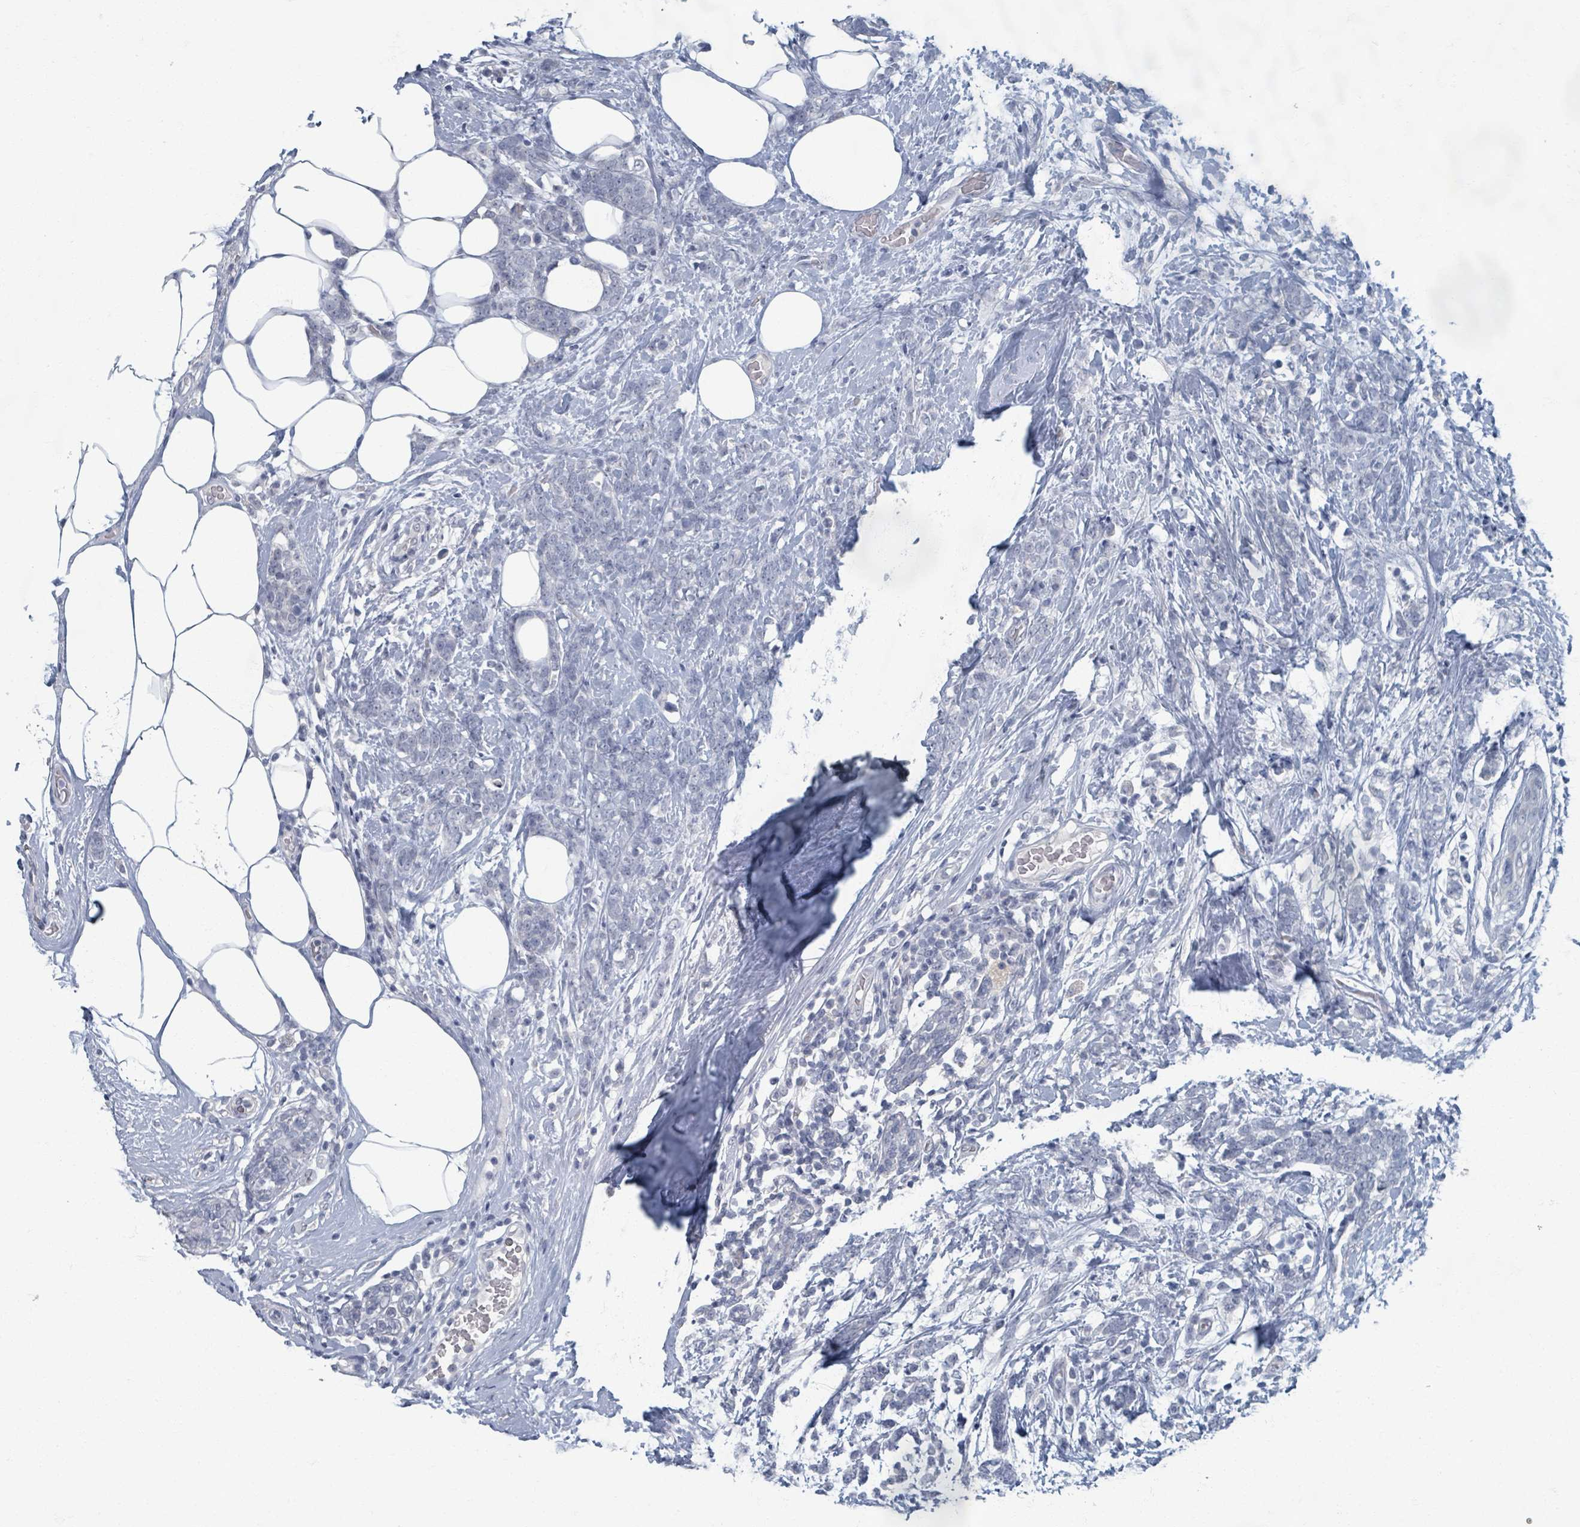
{"staining": {"intensity": "negative", "quantity": "none", "location": "none"}, "tissue": "breast cancer", "cell_type": "Tumor cells", "image_type": "cancer", "snomed": [{"axis": "morphology", "description": "Lobular carcinoma"}, {"axis": "topography", "description": "Breast"}], "caption": "There is no significant staining in tumor cells of lobular carcinoma (breast).", "gene": "WNT11", "patient": {"sex": "female", "age": 58}}